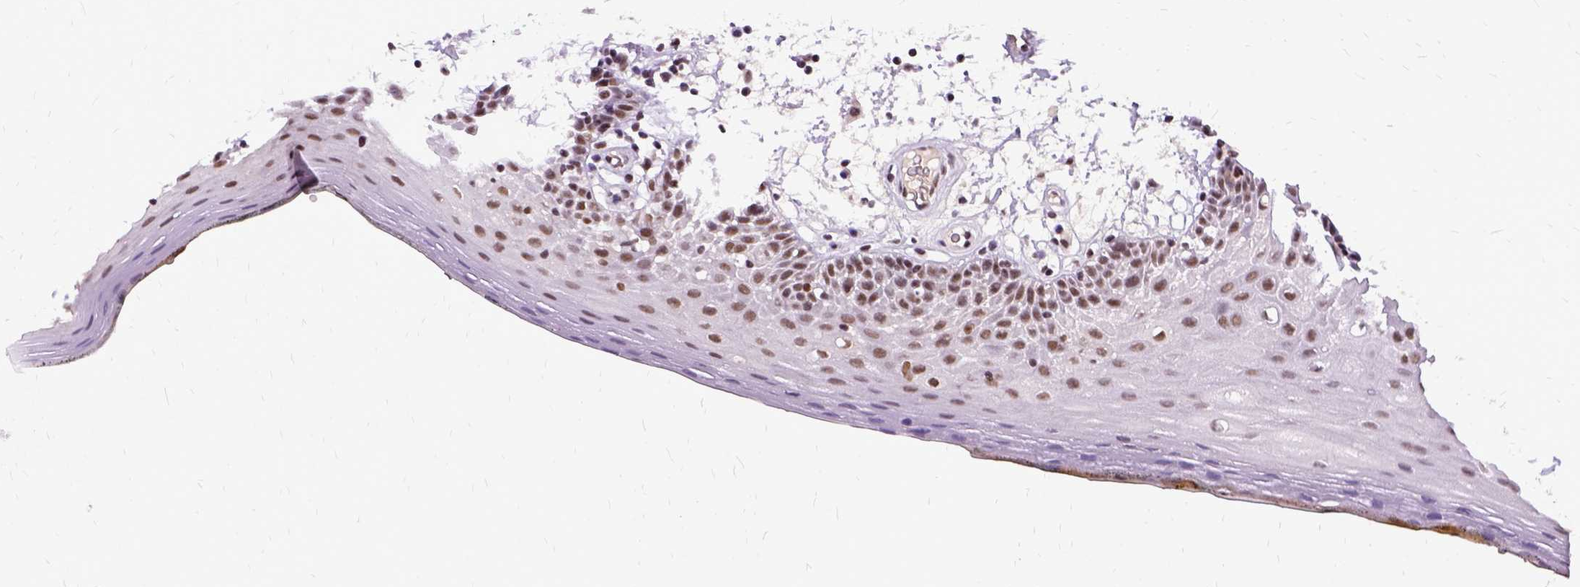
{"staining": {"intensity": "moderate", "quantity": ">75%", "location": "nuclear"}, "tissue": "oral mucosa", "cell_type": "Squamous epithelial cells", "image_type": "normal", "snomed": [{"axis": "morphology", "description": "Normal tissue, NOS"}, {"axis": "morphology", "description": "Squamous cell carcinoma, NOS"}, {"axis": "topography", "description": "Oral tissue"}, {"axis": "topography", "description": "Head-Neck"}], "caption": "A micrograph of oral mucosa stained for a protein exhibits moderate nuclear brown staining in squamous epithelial cells.", "gene": "SETD1A", "patient": {"sex": "male", "age": 52}}